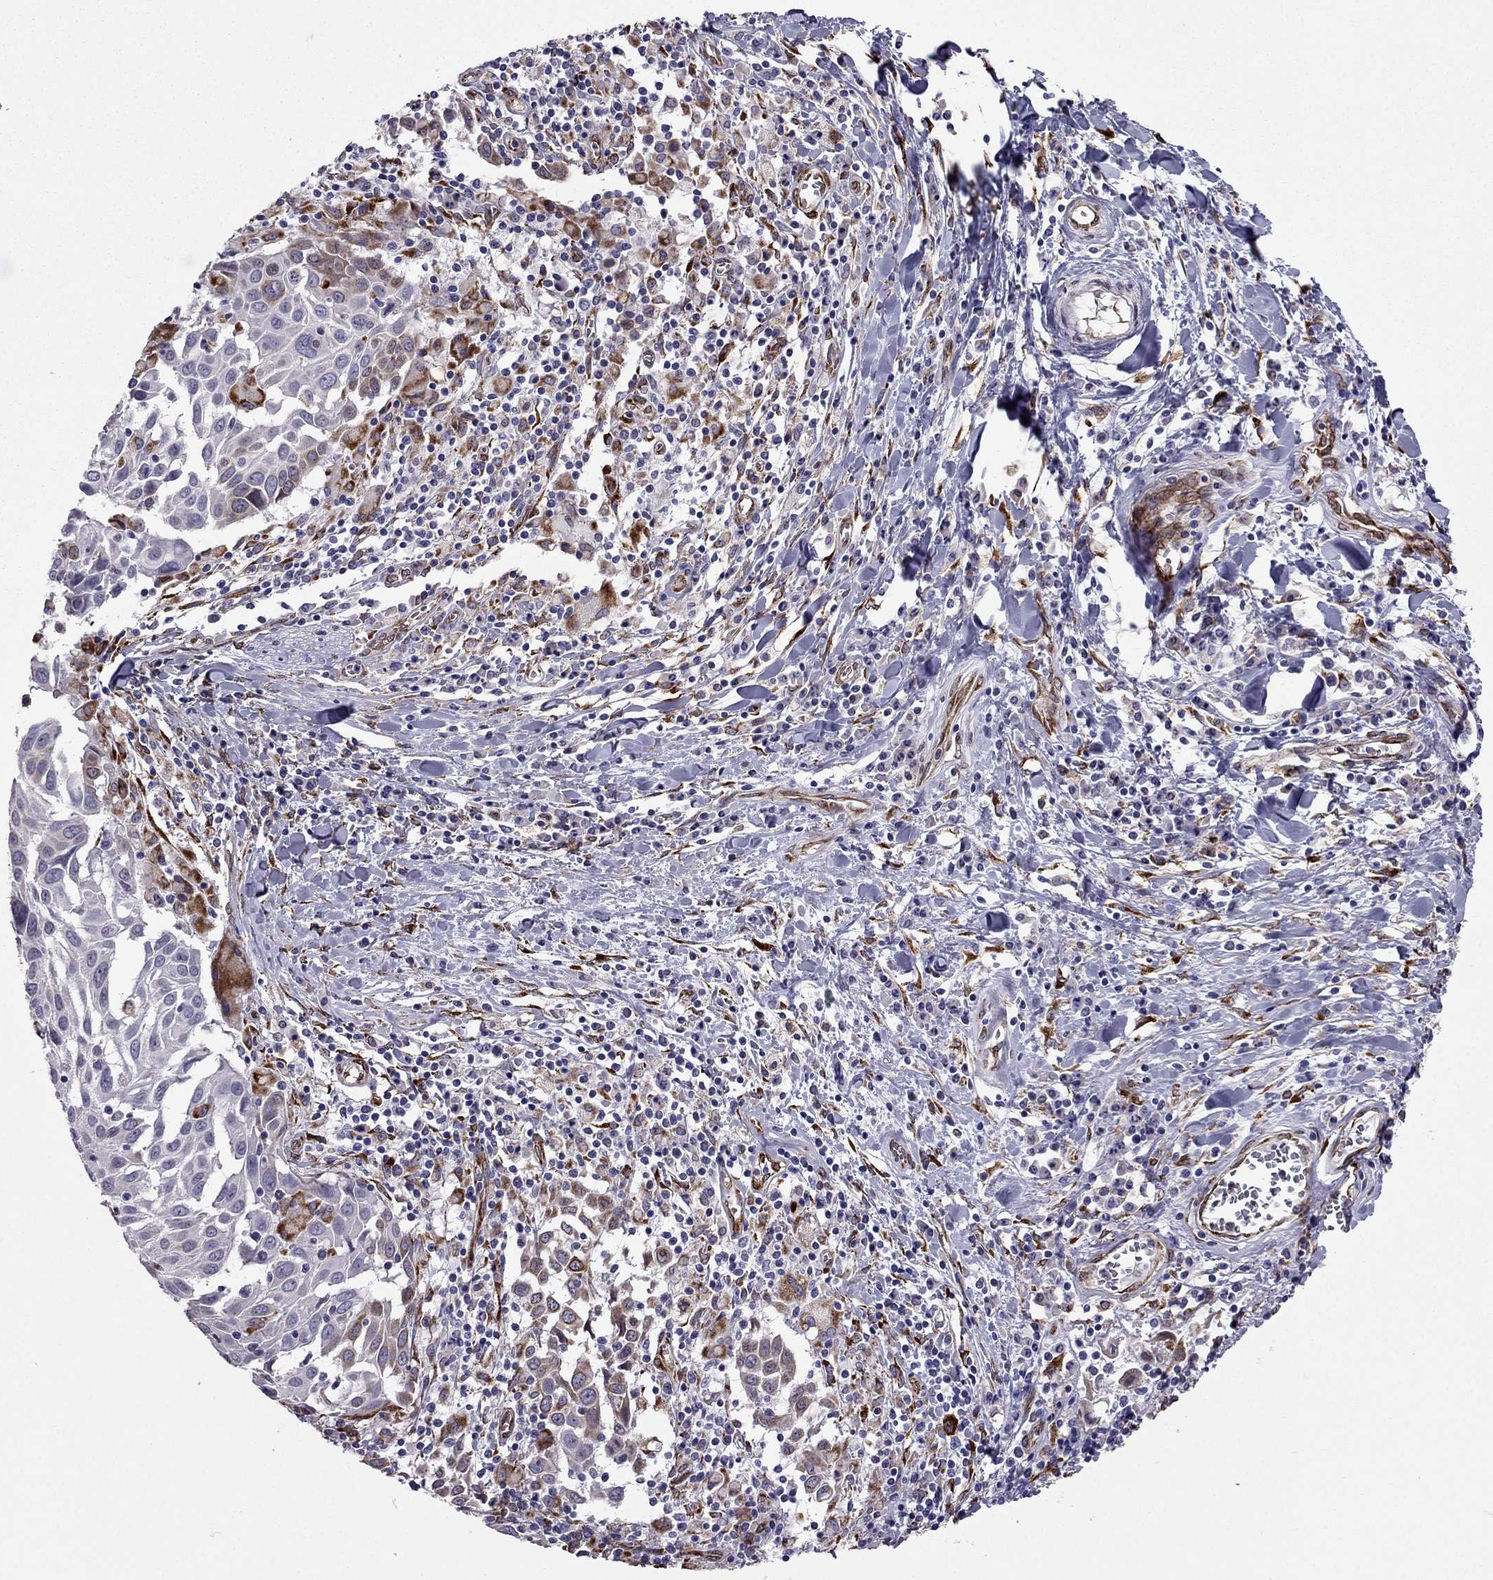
{"staining": {"intensity": "moderate", "quantity": "<25%", "location": "cytoplasmic/membranous"}, "tissue": "lung cancer", "cell_type": "Tumor cells", "image_type": "cancer", "snomed": [{"axis": "morphology", "description": "Squamous cell carcinoma, NOS"}, {"axis": "topography", "description": "Lung"}], "caption": "IHC micrograph of neoplastic tissue: human squamous cell carcinoma (lung) stained using immunohistochemistry reveals low levels of moderate protein expression localized specifically in the cytoplasmic/membranous of tumor cells, appearing as a cytoplasmic/membranous brown color.", "gene": "IKBIP", "patient": {"sex": "male", "age": 57}}